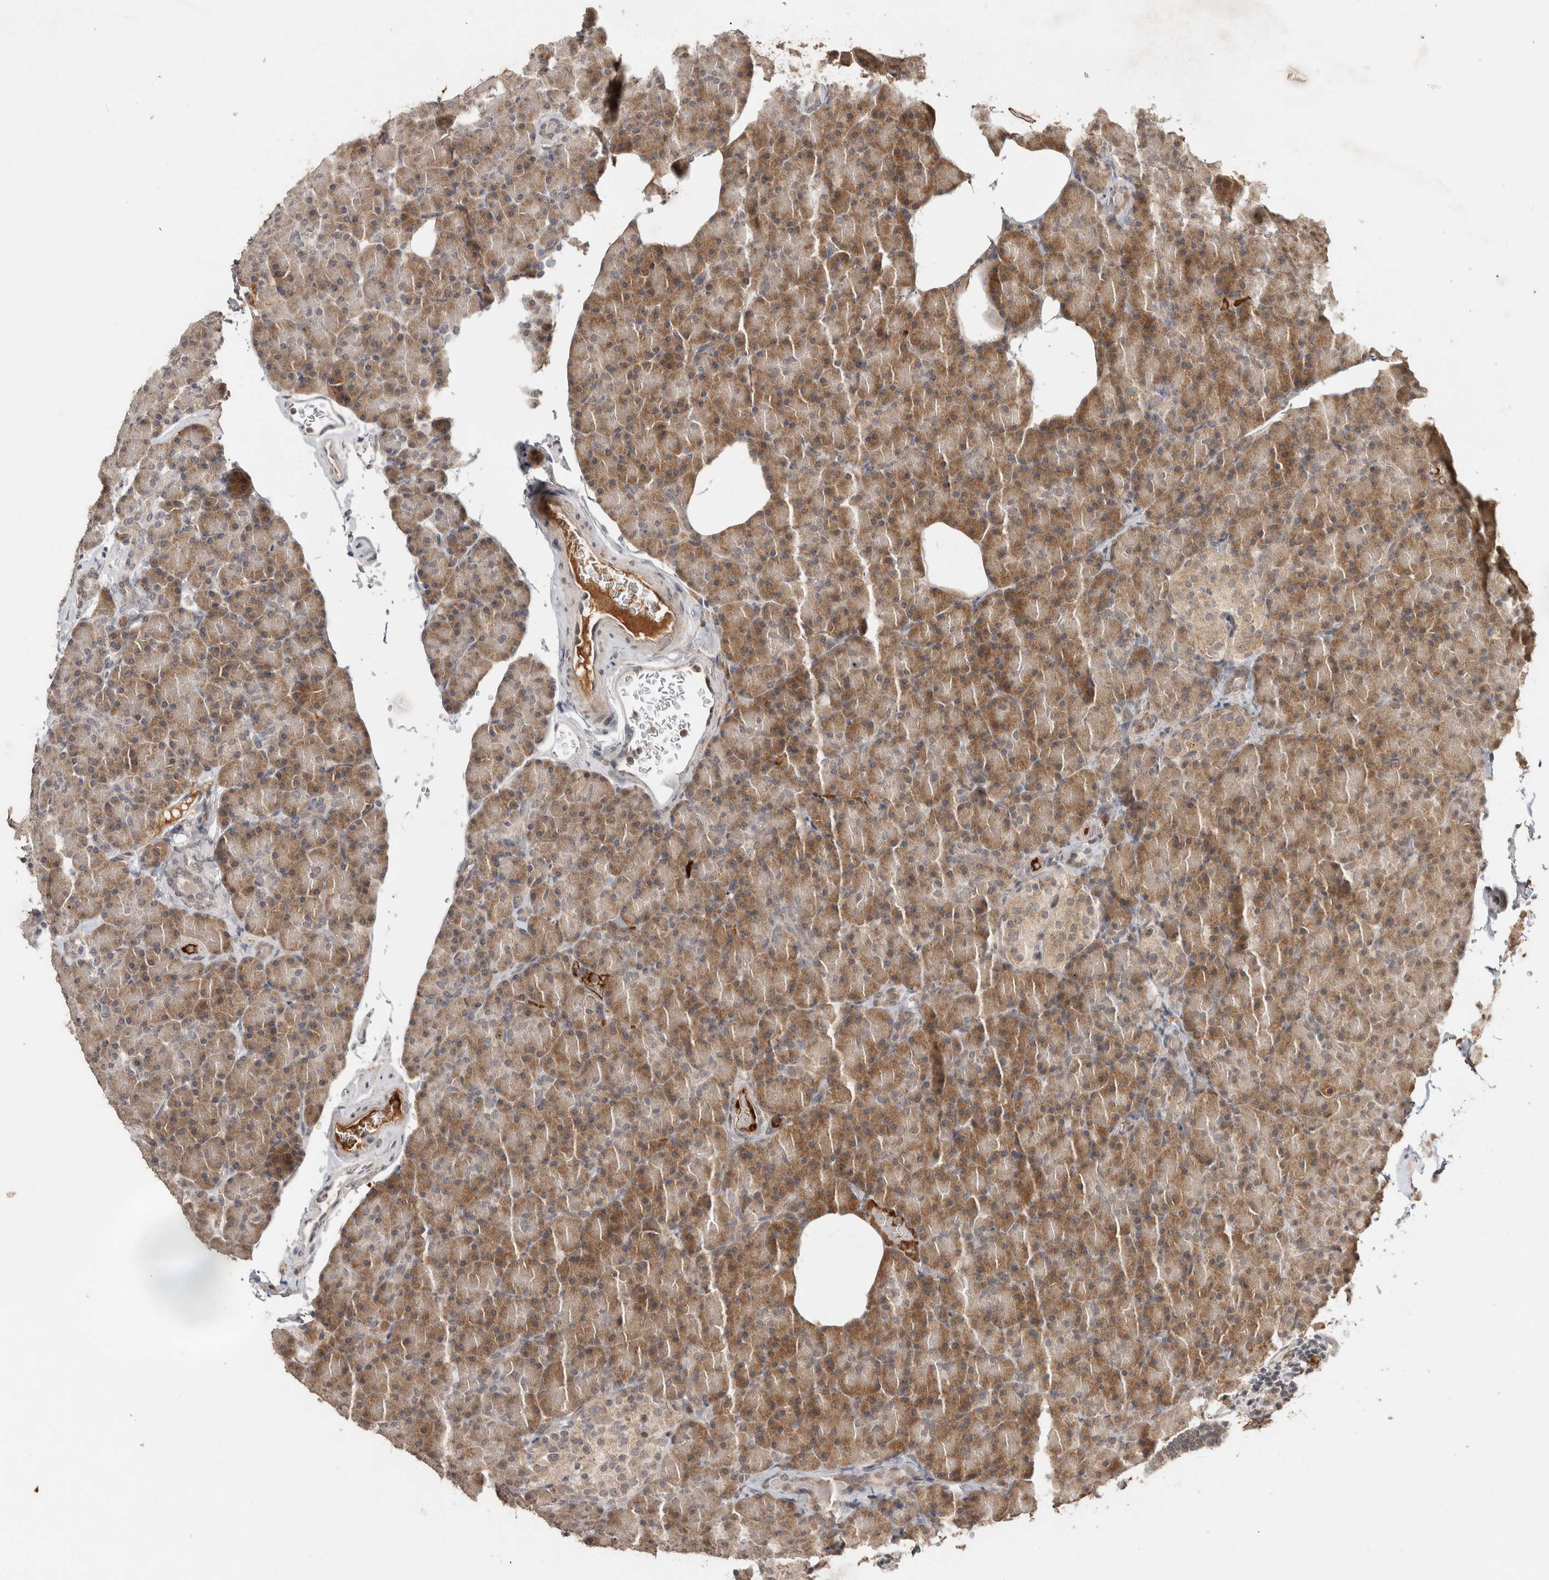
{"staining": {"intensity": "moderate", "quantity": ">75%", "location": "cytoplasmic/membranous"}, "tissue": "pancreas", "cell_type": "Exocrine glandular cells", "image_type": "normal", "snomed": [{"axis": "morphology", "description": "Normal tissue, NOS"}, {"axis": "topography", "description": "Pancreas"}], "caption": "The immunohistochemical stain highlights moderate cytoplasmic/membranous positivity in exocrine glandular cells of normal pancreas. The staining is performed using DAB (3,3'-diaminobenzidine) brown chromogen to label protein expression. The nuclei are counter-stained blue using hematoxylin.", "gene": "FAM3A", "patient": {"sex": "female", "age": 43}}